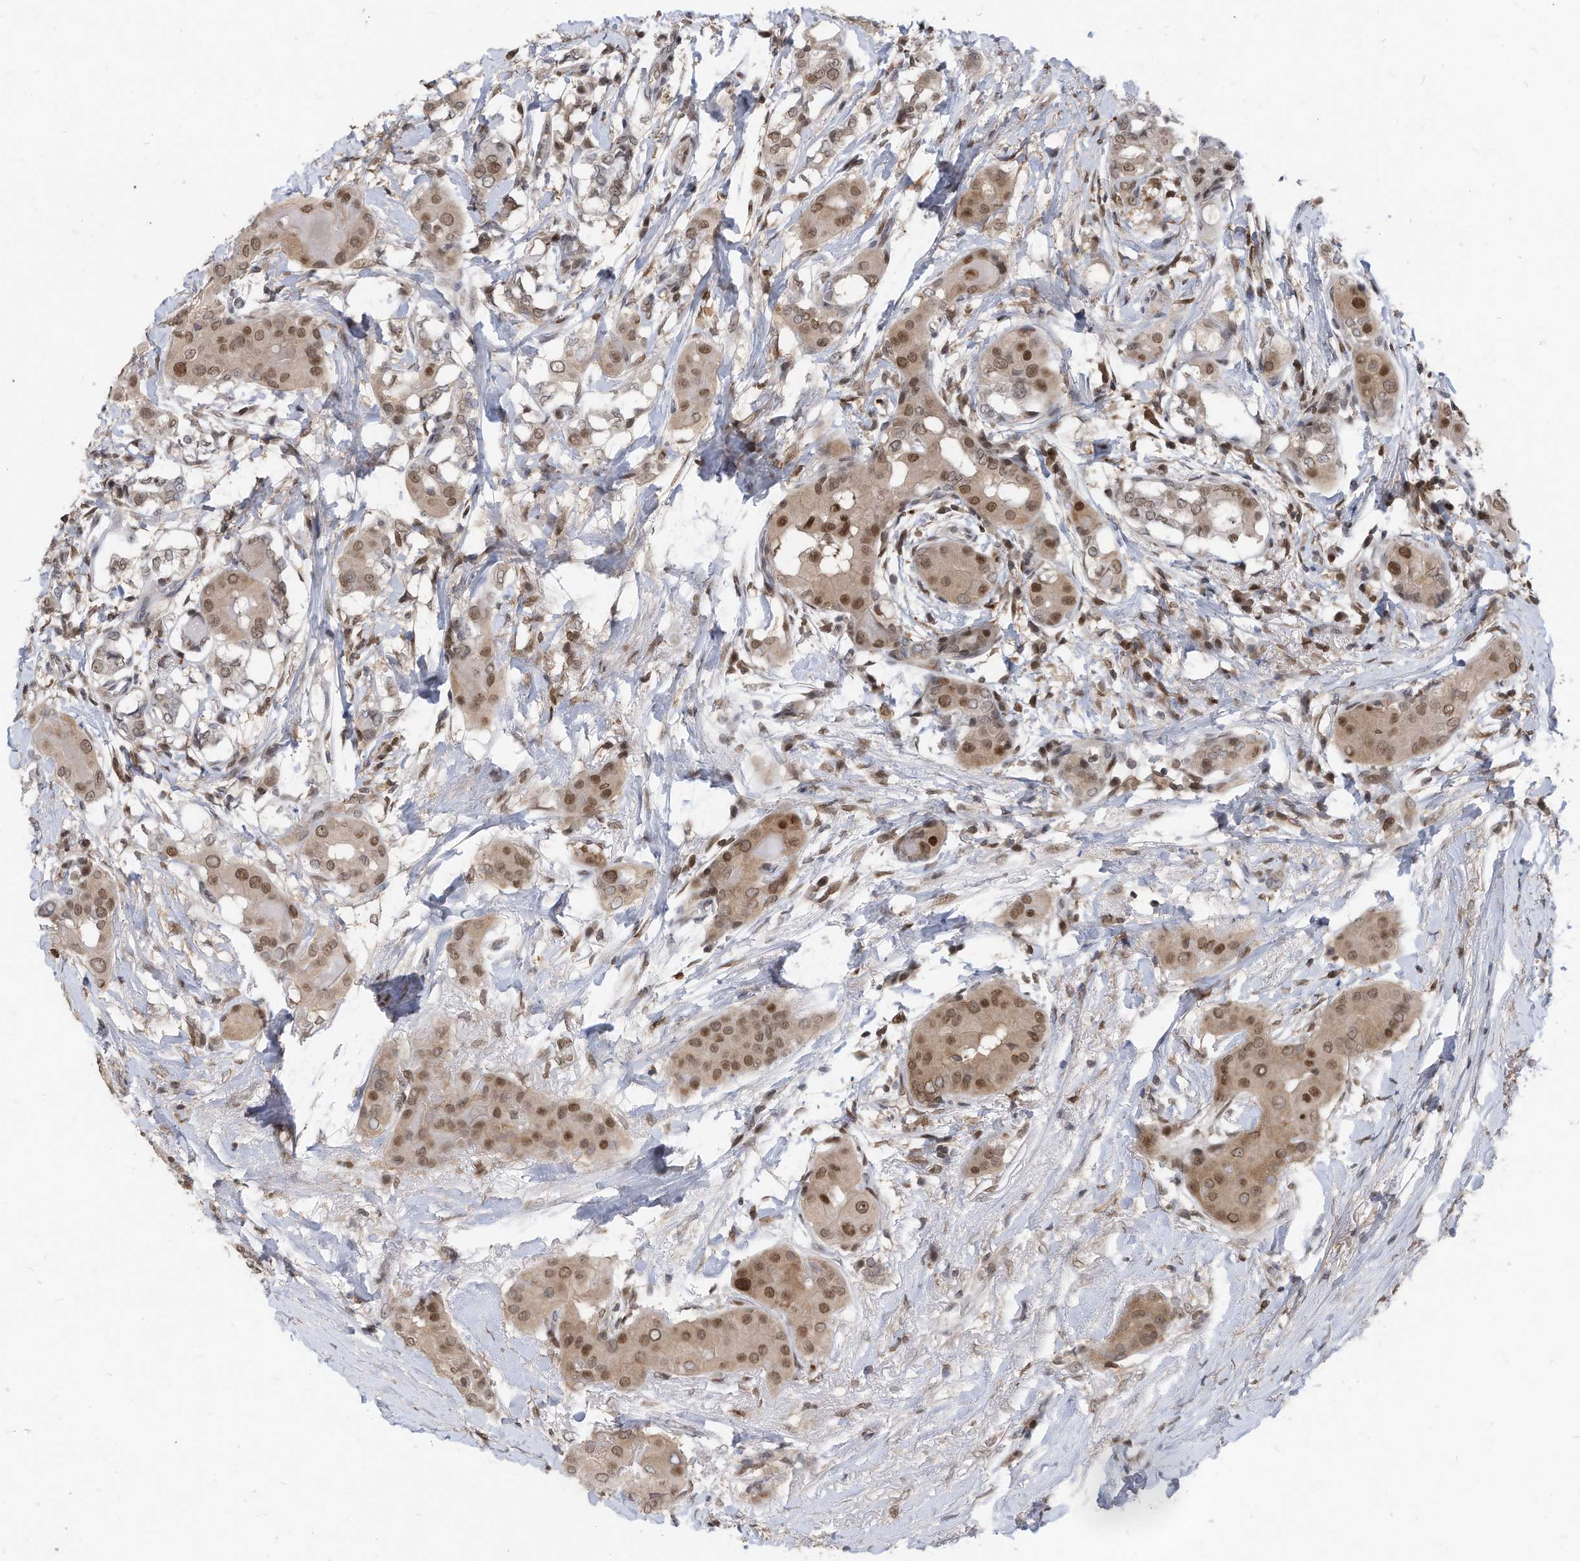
{"staining": {"intensity": "moderate", "quantity": ">75%", "location": "nuclear"}, "tissue": "thyroid cancer", "cell_type": "Tumor cells", "image_type": "cancer", "snomed": [{"axis": "morphology", "description": "Papillary adenocarcinoma, NOS"}, {"axis": "topography", "description": "Thyroid gland"}], "caption": "Thyroid papillary adenocarcinoma stained with a protein marker exhibits moderate staining in tumor cells.", "gene": "KPNB1", "patient": {"sex": "male", "age": 33}}